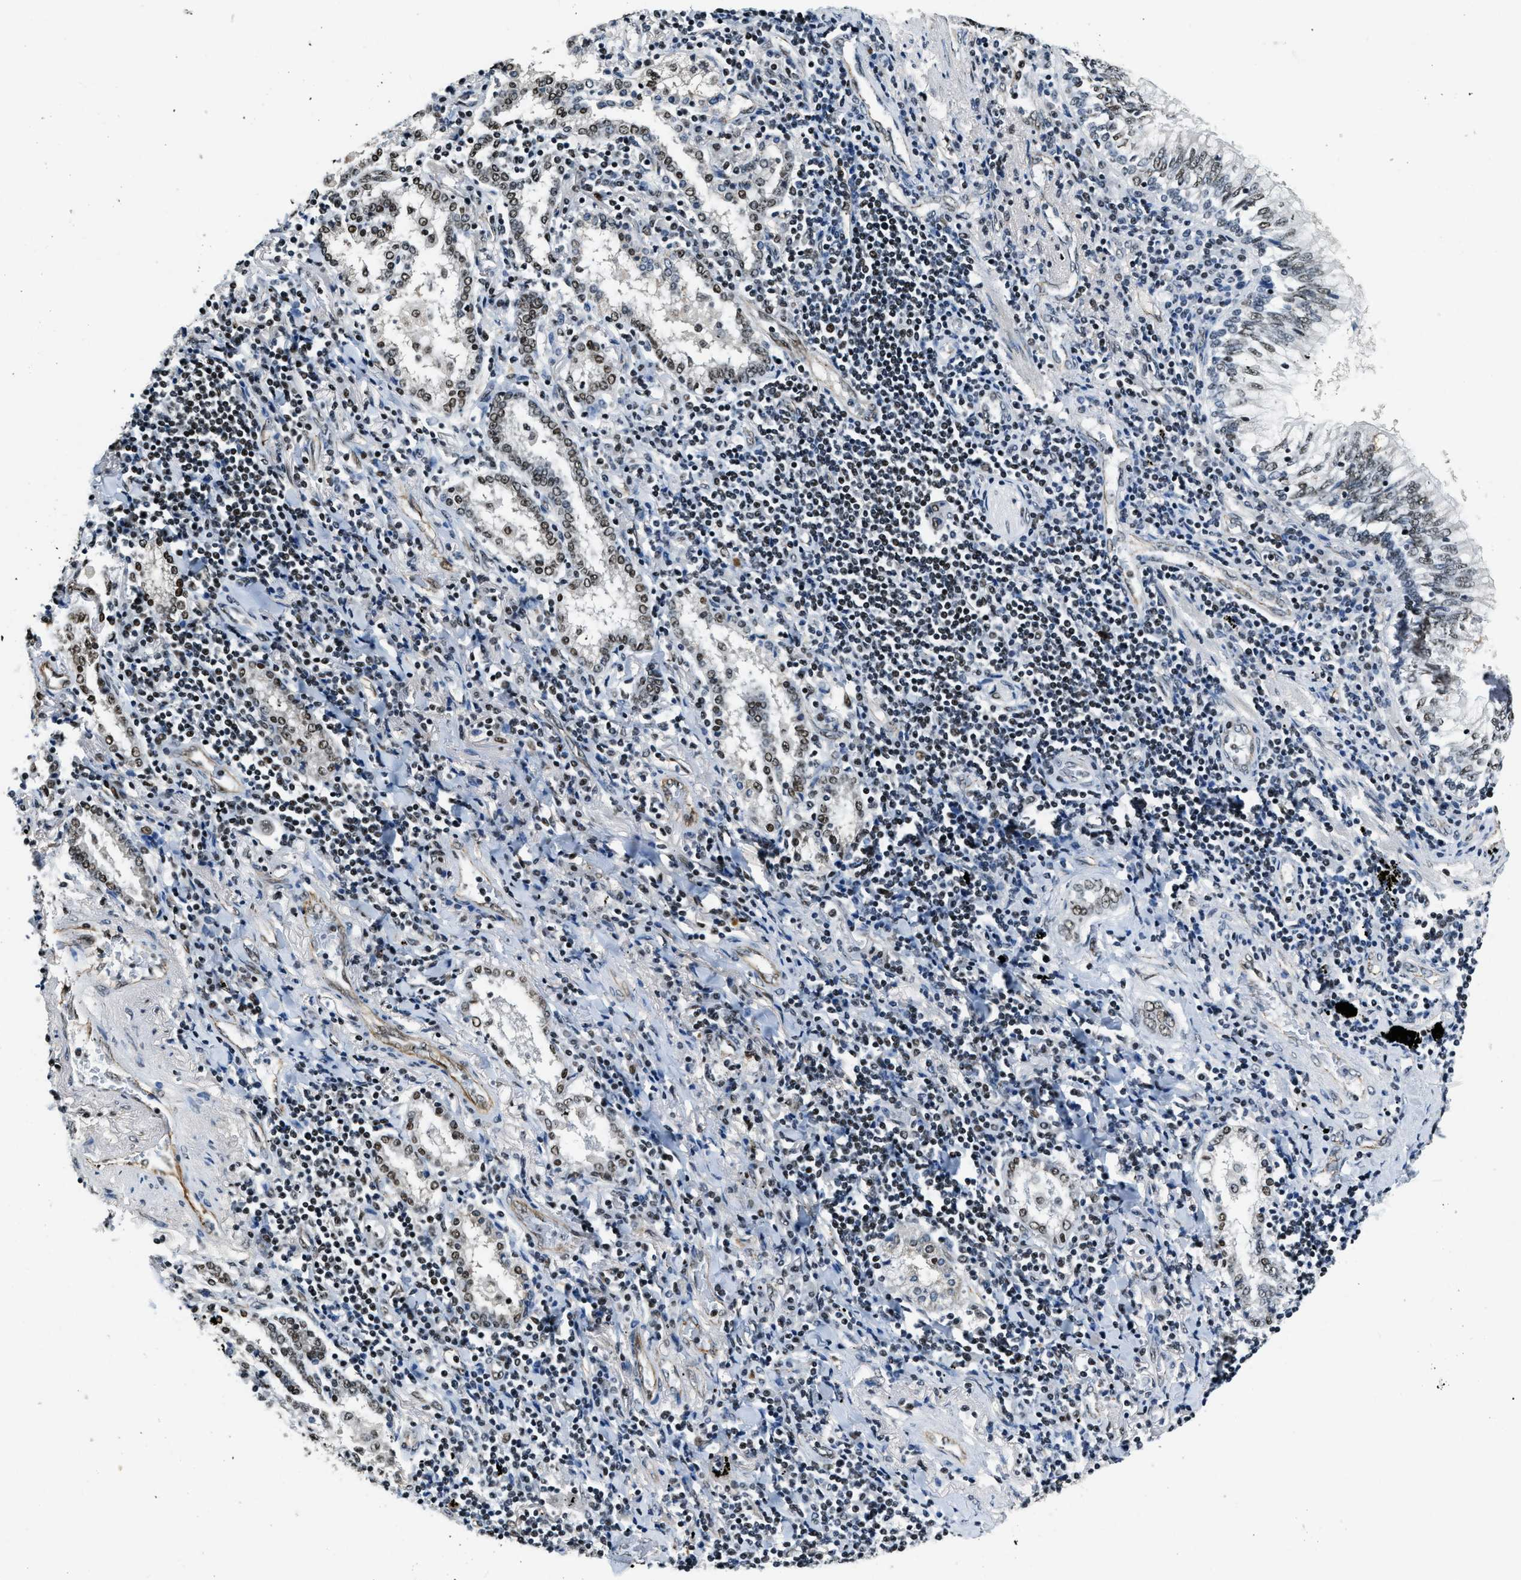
{"staining": {"intensity": "weak", "quantity": ">75%", "location": "nuclear"}, "tissue": "lung cancer", "cell_type": "Tumor cells", "image_type": "cancer", "snomed": [{"axis": "morphology", "description": "Adenocarcinoma, NOS"}, {"axis": "topography", "description": "Lung"}], "caption": "The immunohistochemical stain labels weak nuclear expression in tumor cells of lung adenocarcinoma tissue.", "gene": "CCNE1", "patient": {"sex": "female", "age": 65}}